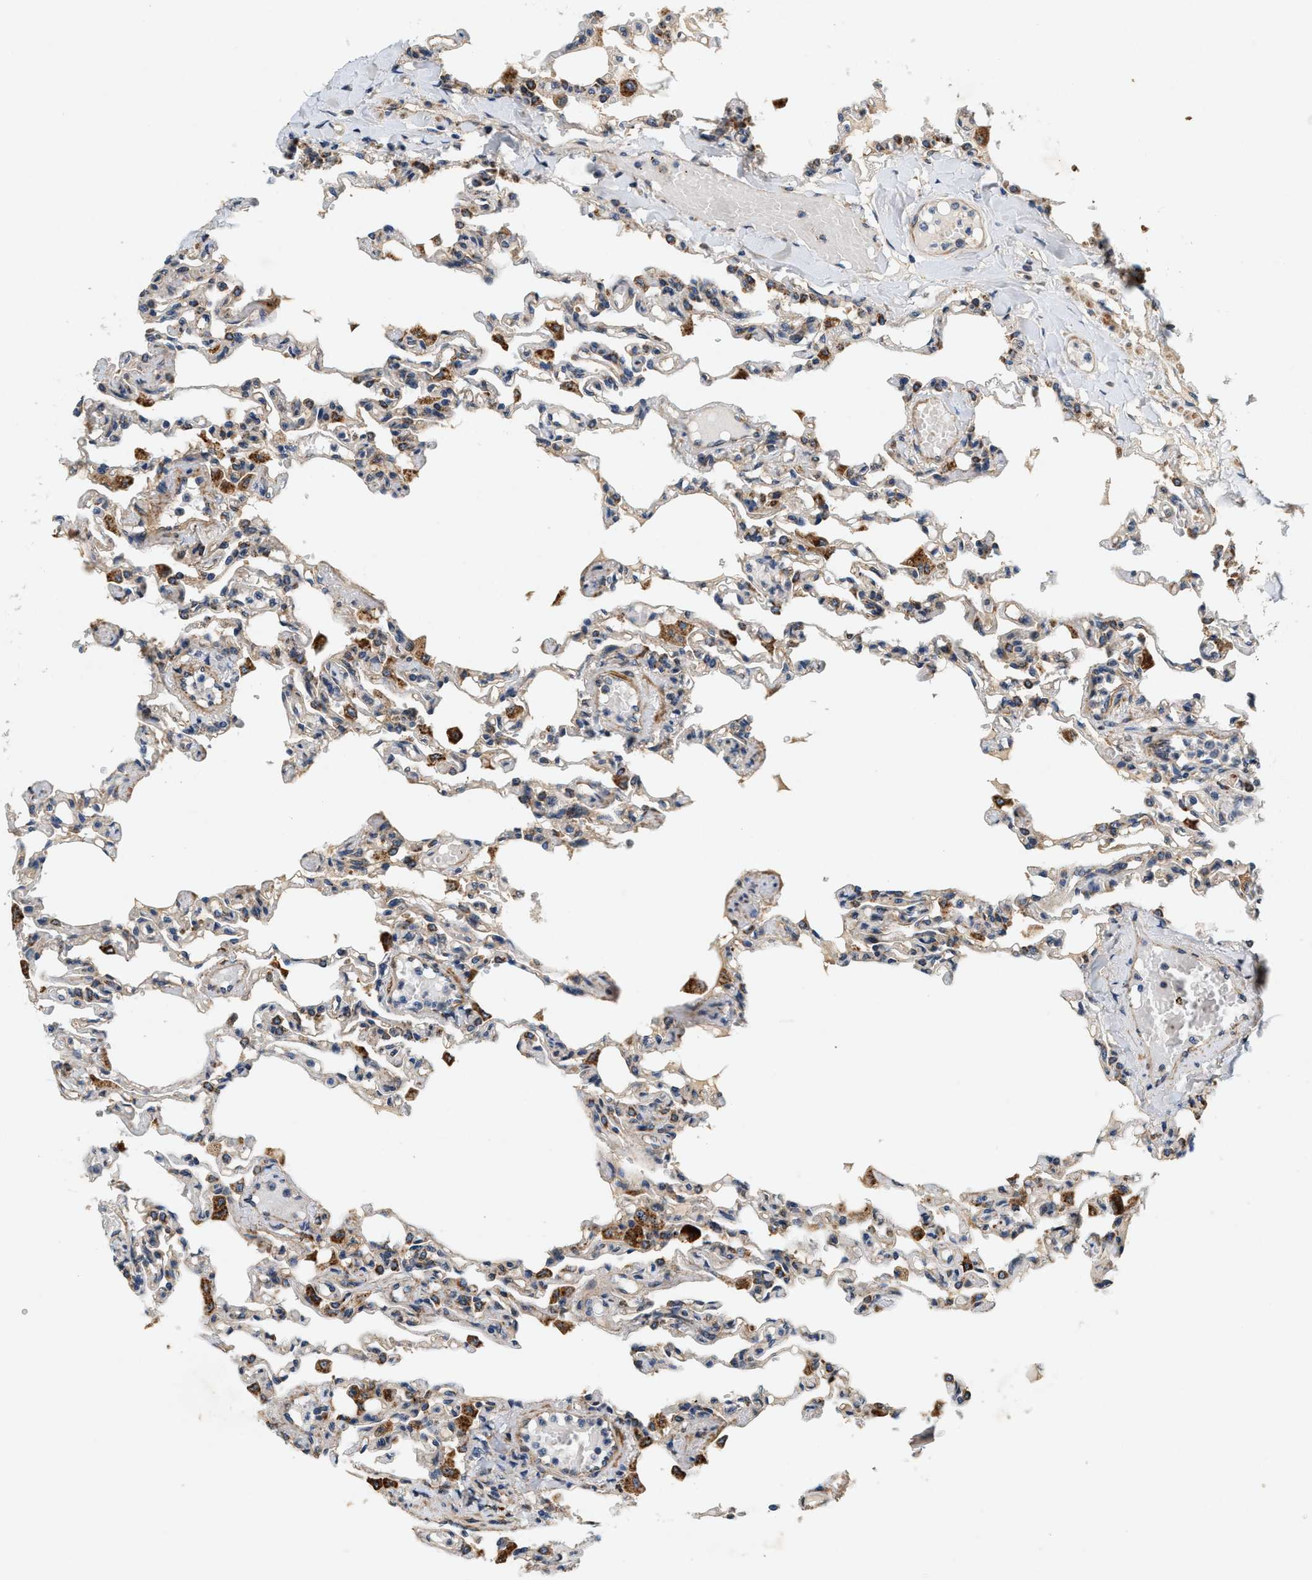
{"staining": {"intensity": "weak", "quantity": ">75%", "location": "cytoplasmic/membranous"}, "tissue": "lung", "cell_type": "Alveolar cells", "image_type": "normal", "snomed": [{"axis": "morphology", "description": "Normal tissue, NOS"}, {"axis": "topography", "description": "Lung"}], "caption": "Brown immunohistochemical staining in normal human lung exhibits weak cytoplasmic/membranous staining in approximately >75% of alveolar cells.", "gene": "DUSP10", "patient": {"sex": "male", "age": 21}}